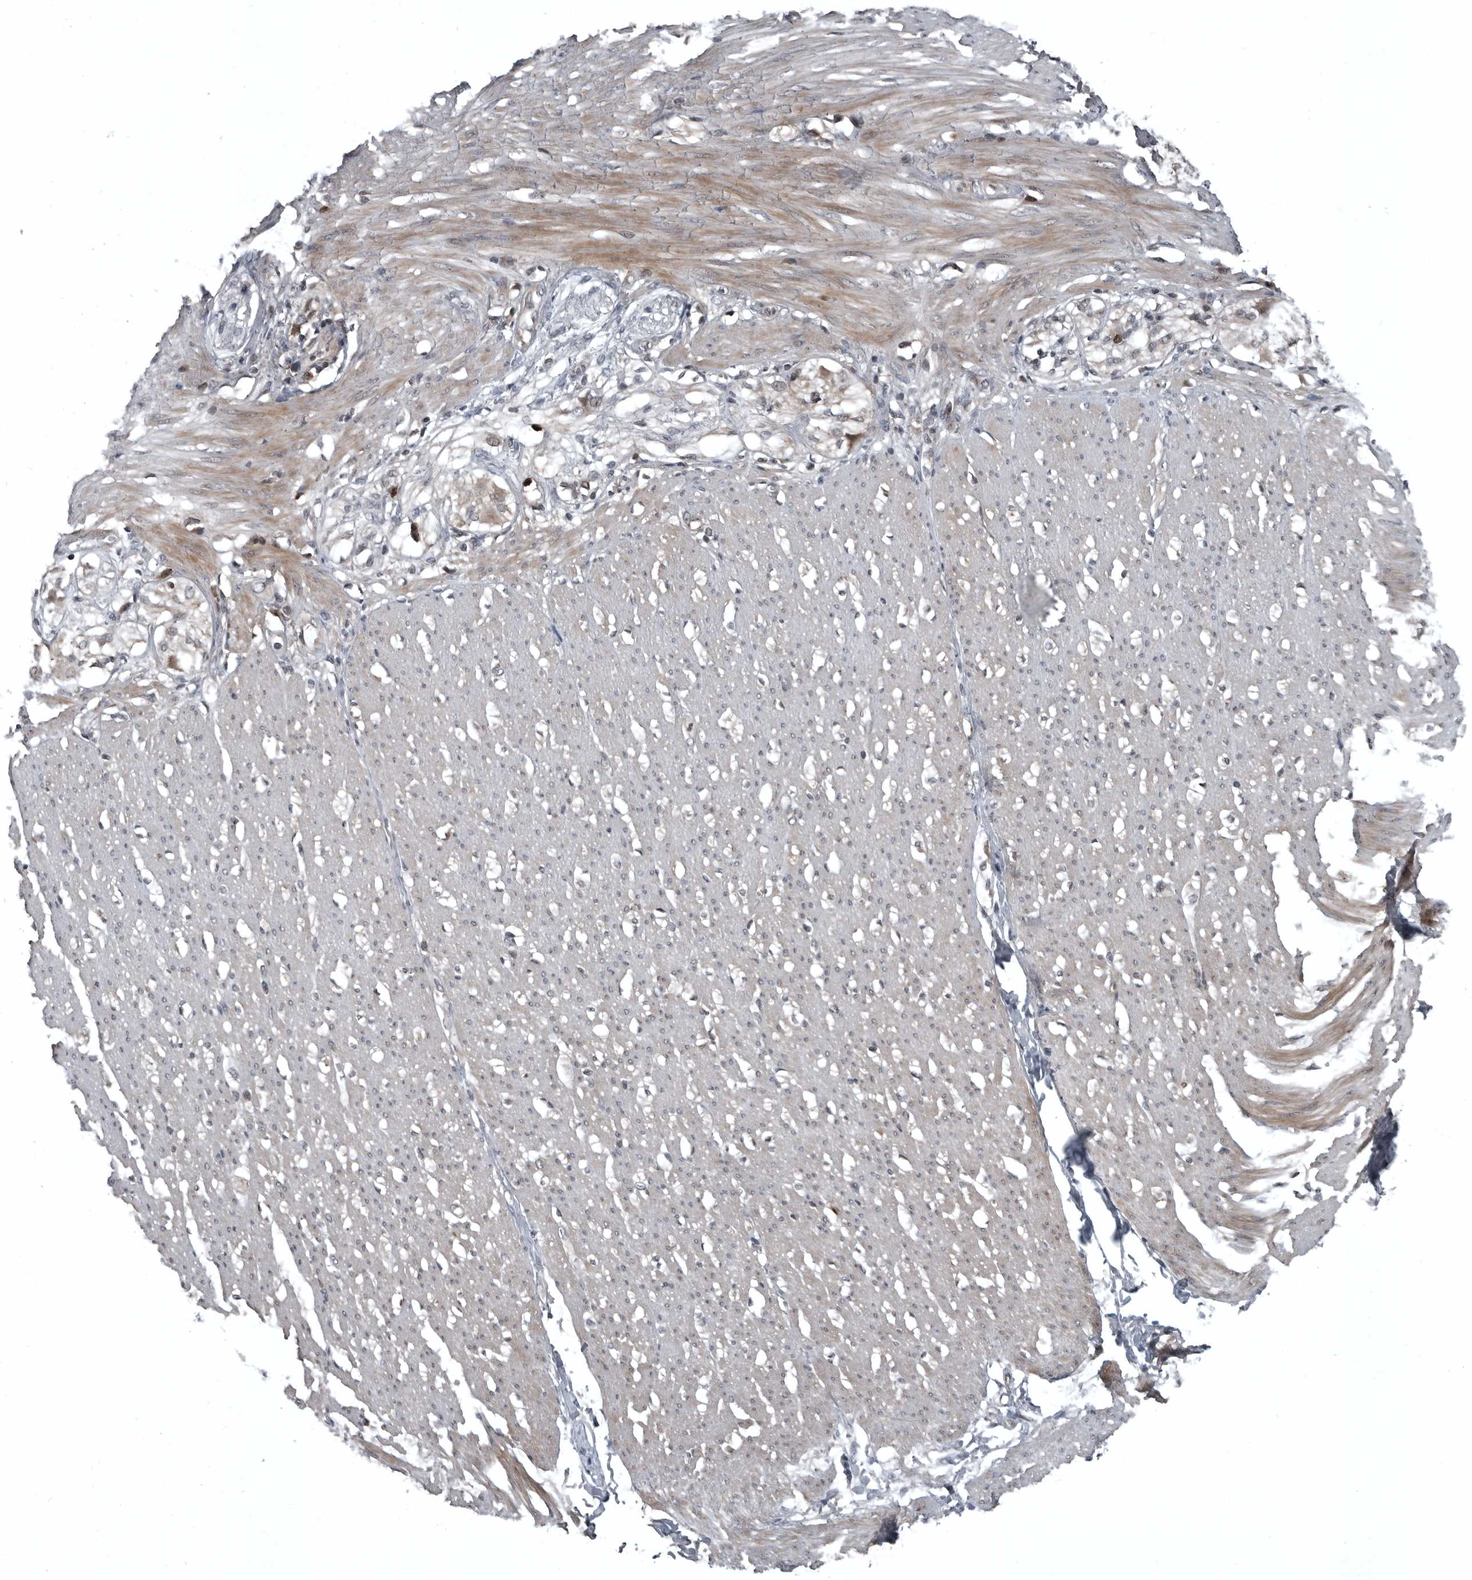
{"staining": {"intensity": "moderate", "quantity": "25%-75%", "location": "cytoplasmic/membranous,nuclear"}, "tissue": "smooth muscle", "cell_type": "Smooth muscle cells", "image_type": "normal", "snomed": [{"axis": "morphology", "description": "Normal tissue, NOS"}, {"axis": "morphology", "description": "Adenocarcinoma, NOS"}, {"axis": "topography", "description": "Colon"}, {"axis": "topography", "description": "Peripheral nerve tissue"}], "caption": "This image shows IHC staining of normal smooth muscle, with medium moderate cytoplasmic/membranous,nuclear expression in about 25%-75% of smooth muscle cells.", "gene": "GAK", "patient": {"sex": "male", "age": 14}}